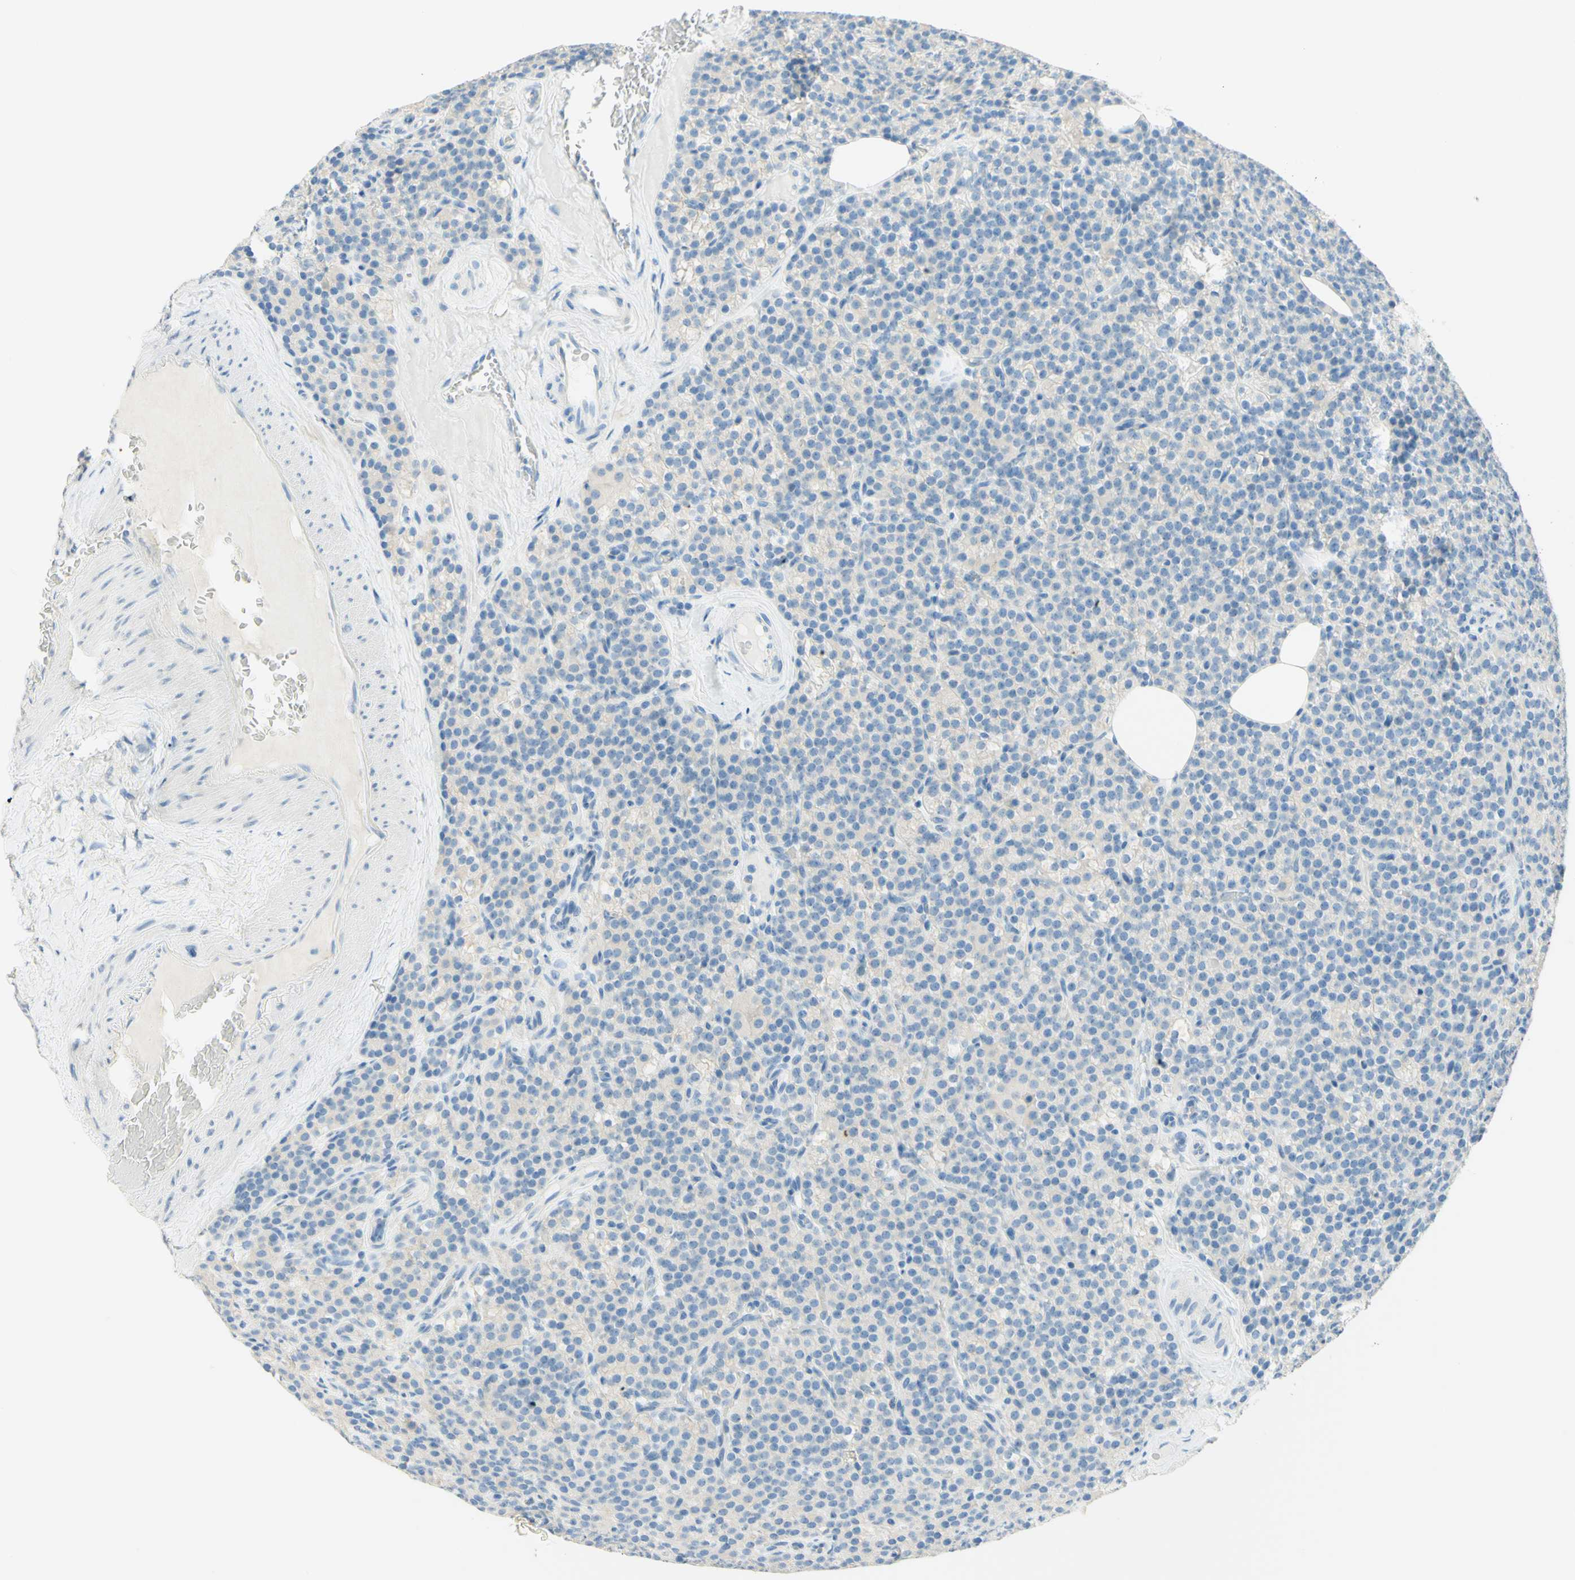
{"staining": {"intensity": "negative", "quantity": "none", "location": "none"}, "tissue": "parathyroid gland", "cell_type": "Glandular cells", "image_type": "normal", "snomed": [{"axis": "morphology", "description": "Normal tissue, NOS"}, {"axis": "topography", "description": "Parathyroid gland"}], "caption": "Immunohistochemical staining of normal human parathyroid gland exhibits no significant positivity in glandular cells. (DAB (3,3'-diaminobenzidine) immunohistochemistry (IHC) visualized using brightfield microscopy, high magnification).", "gene": "TMEM132D", "patient": {"sex": "female", "age": 57}}